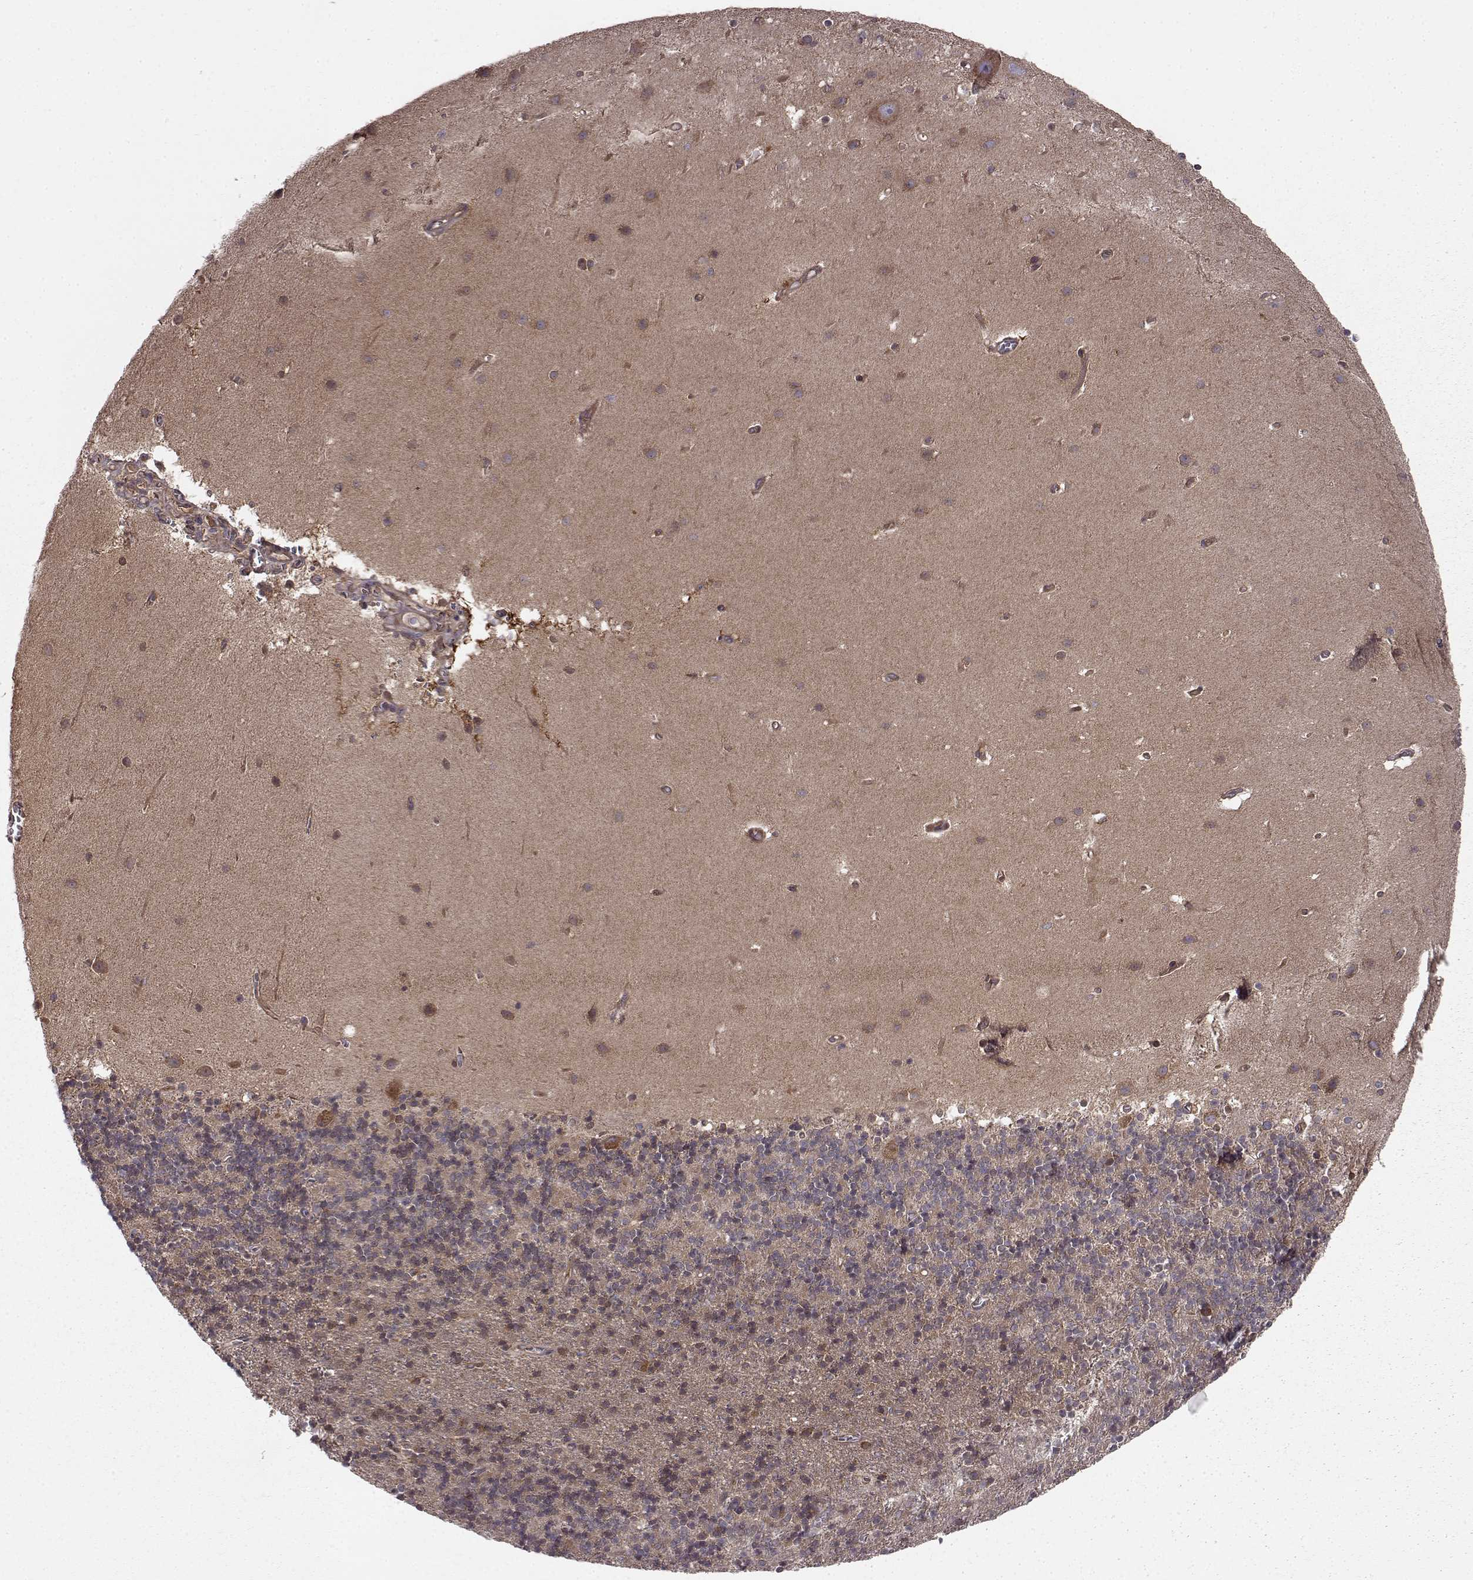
{"staining": {"intensity": "negative", "quantity": "none", "location": "none"}, "tissue": "cerebellum", "cell_type": "Cells in granular layer", "image_type": "normal", "snomed": [{"axis": "morphology", "description": "Normal tissue, NOS"}, {"axis": "topography", "description": "Cerebellum"}], "caption": "Cells in granular layer are negative for brown protein staining in normal cerebellum. Nuclei are stained in blue.", "gene": "RABGAP1", "patient": {"sex": "male", "age": 70}}